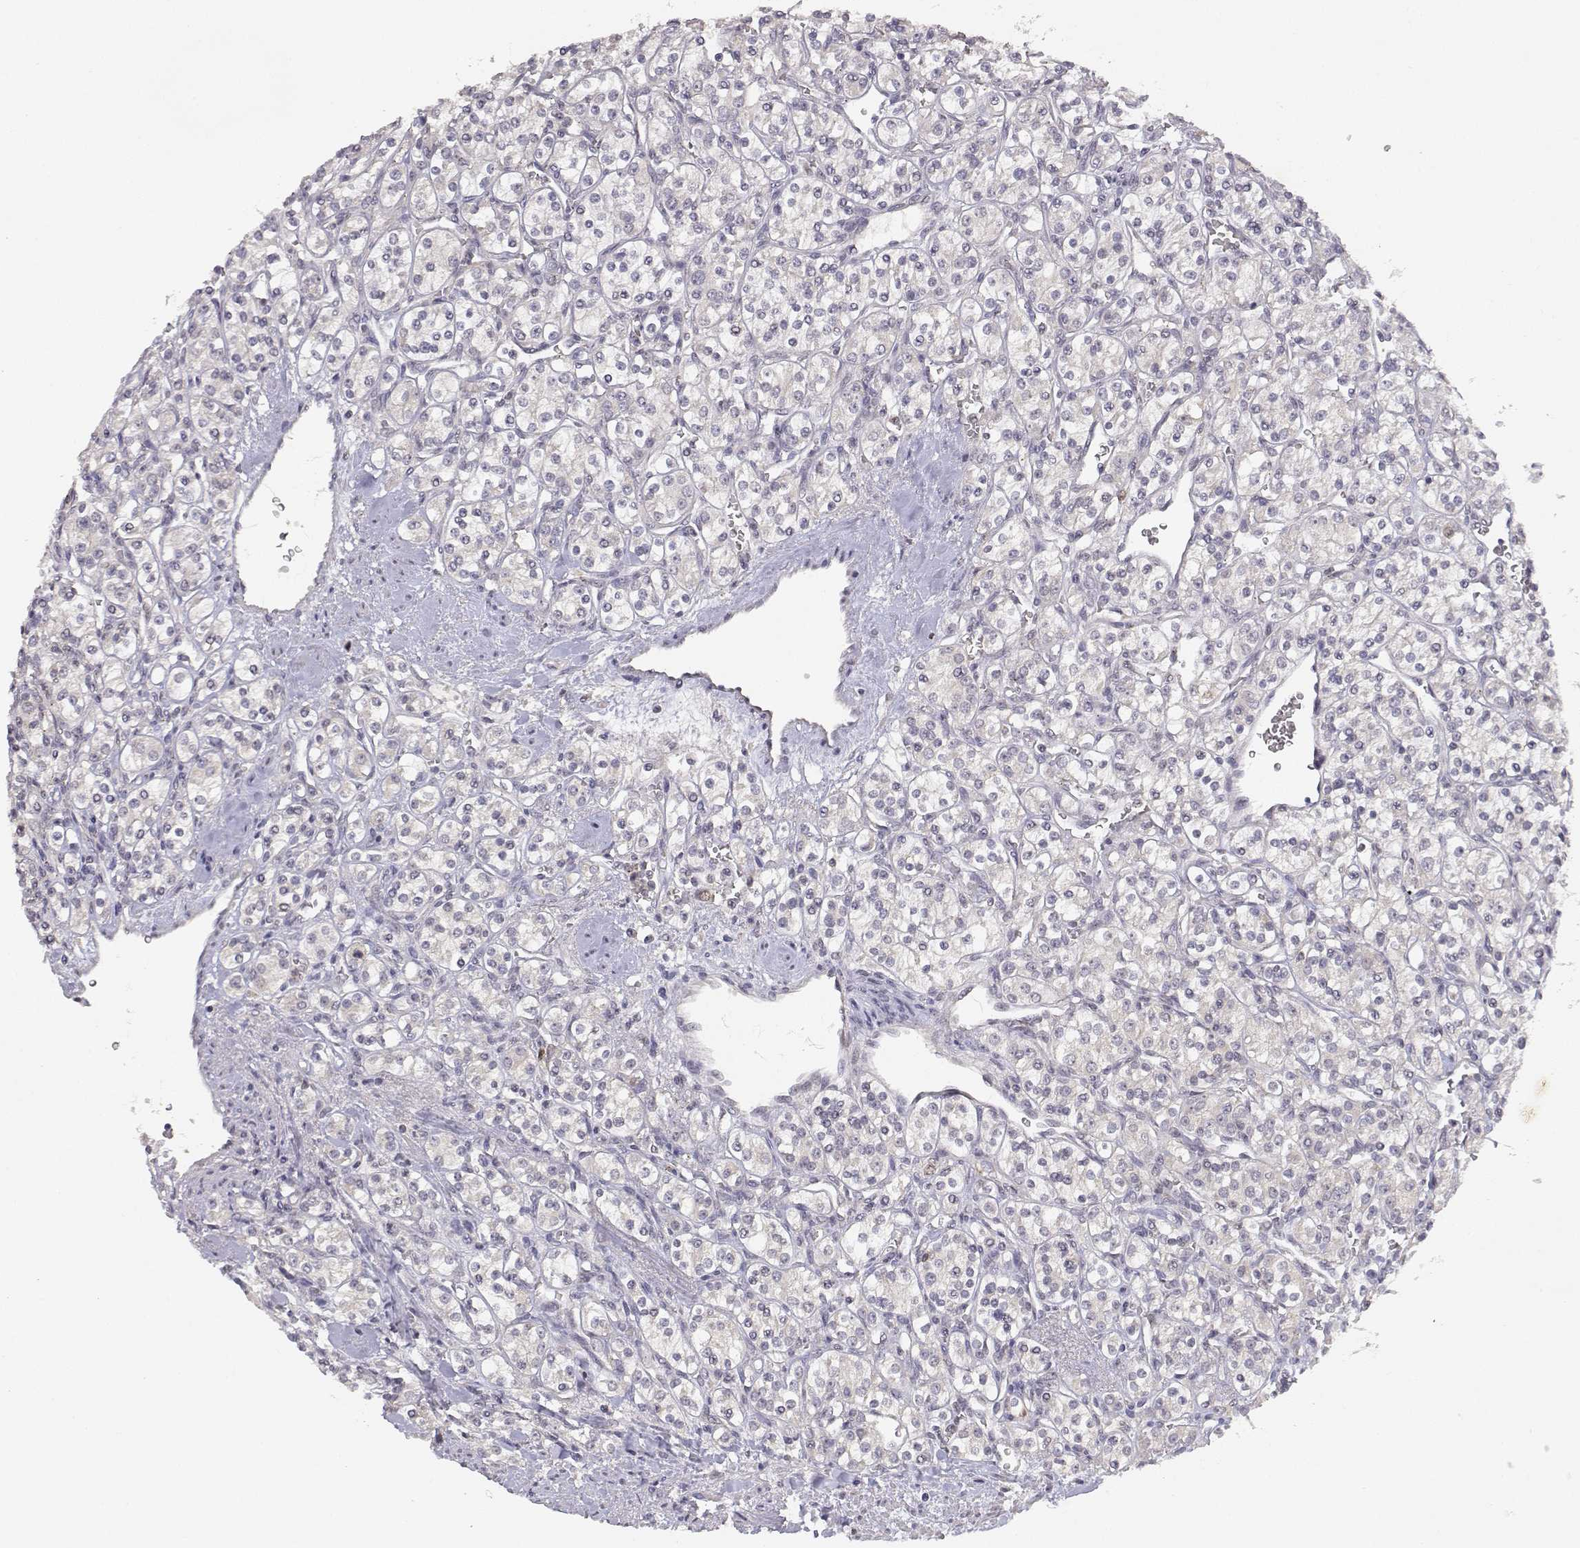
{"staining": {"intensity": "negative", "quantity": "none", "location": "none"}, "tissue": "renal cancer", "cell_type": "Tumor cells", "image_type": "cancer", "snomed": [{"axis": "morphology", "description": "Adenocarcinoma, NOS"}, {"axis": "topography", "description": "Kidney"}], "caption": "Protein analysis of adenocarcinoma (renal) displays no significant expression in tumor cells.", "gene": "RAD51", "patient": {"sex": "male", "age": 77}}